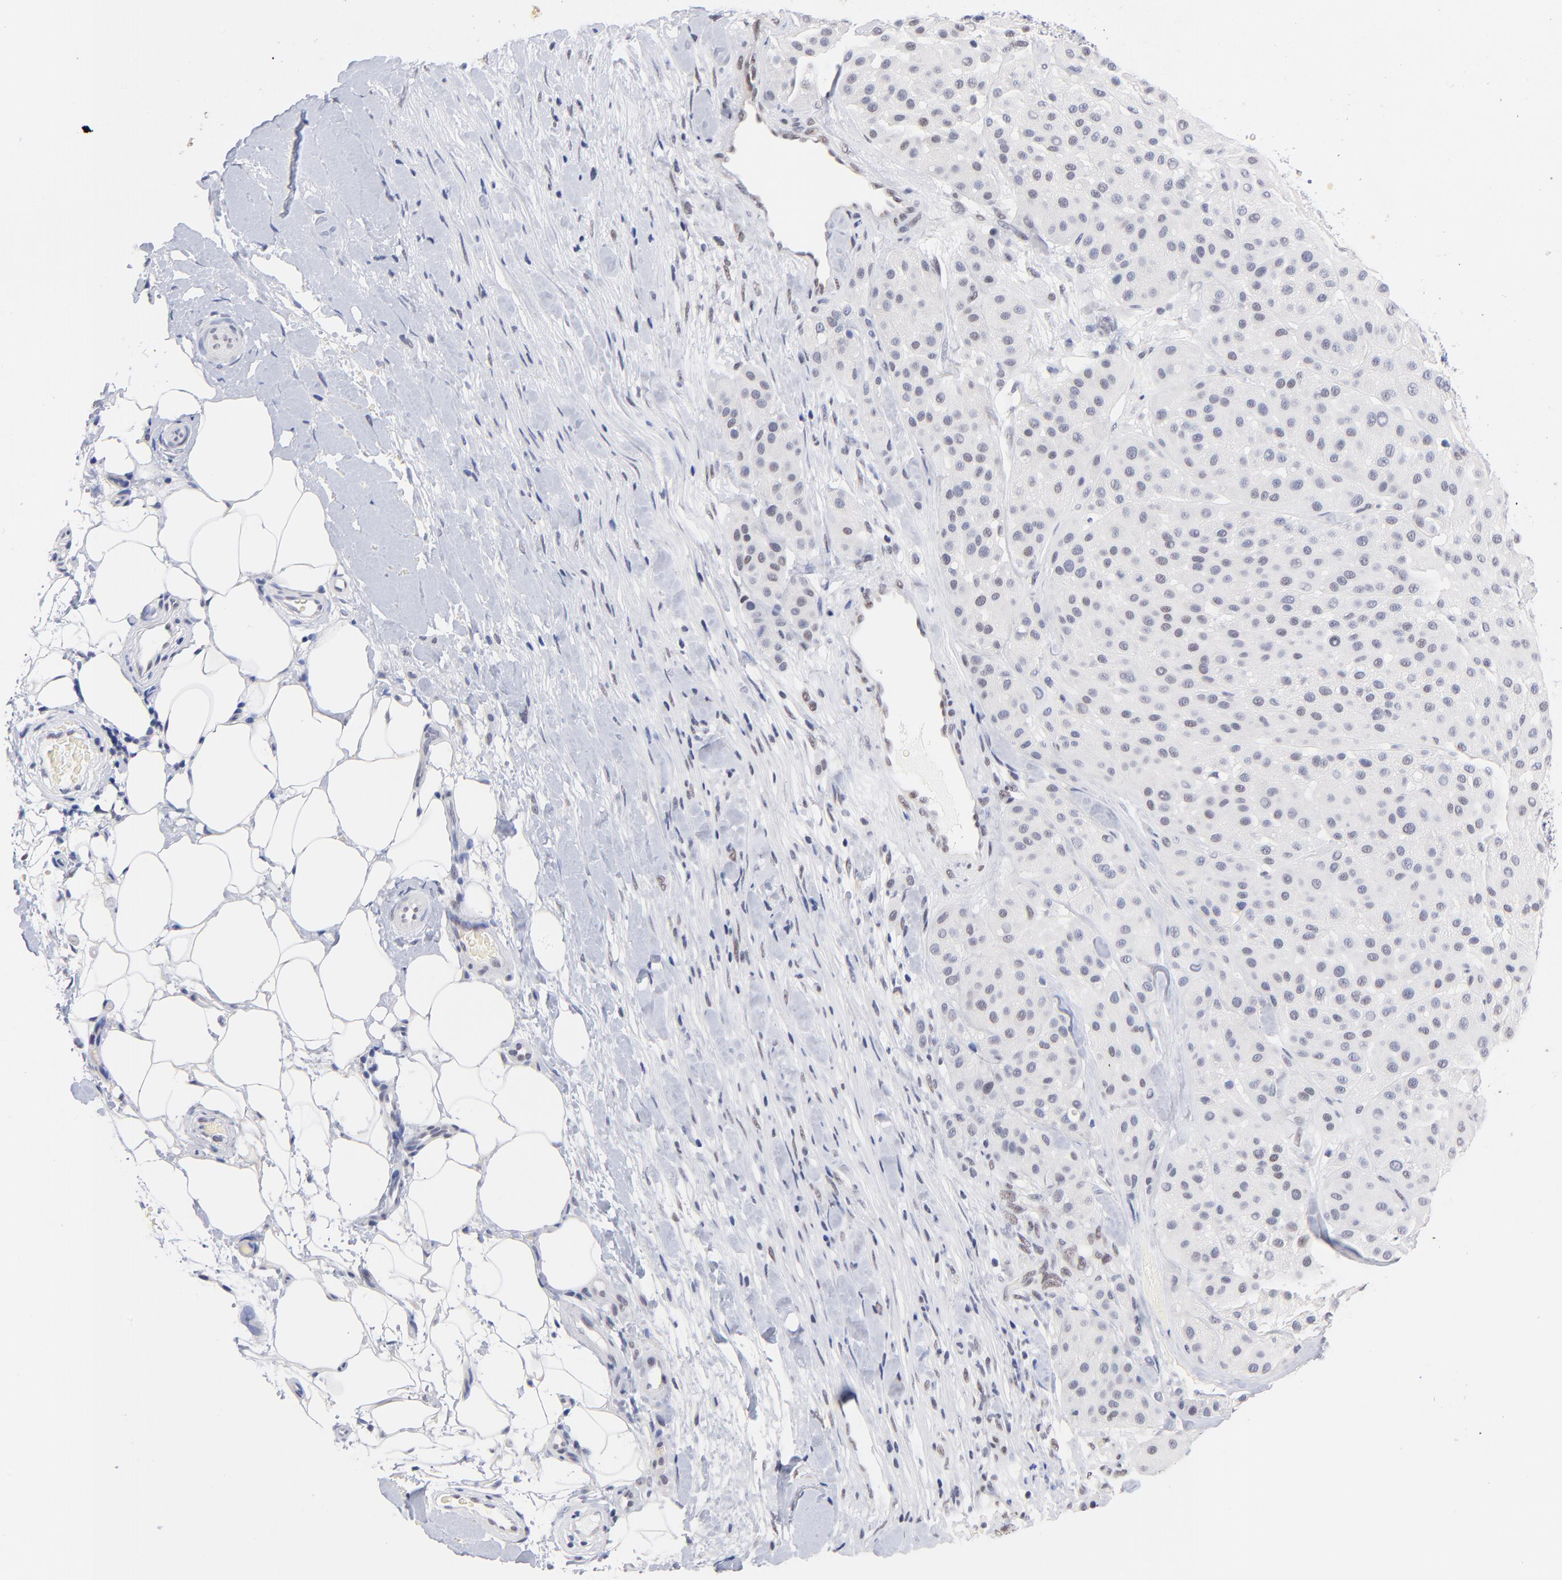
{"staining": {"intensity": "negative", "quantity": "none", "location": "none"}, "tissue": "melanoma", "cell_type": "Tumor cells", "image_type": "cancer", "snomed": [{"axis": "morphology", "description": "Normal tissue, NOS"}, {"axis": "morphology", "description": "Malignant melanoma, Metastatic site"}, {"axis": "topography", "description": "Skin"}], "caption": "Immunohistochemistry image of neoplastic tissue: malignant melanoma (metastatic site) stained with DAB demonstrates no significant protein positivity in tumor cells.", "gene": "ZNF74", "patient": {"sex": "male", "age": 41}}